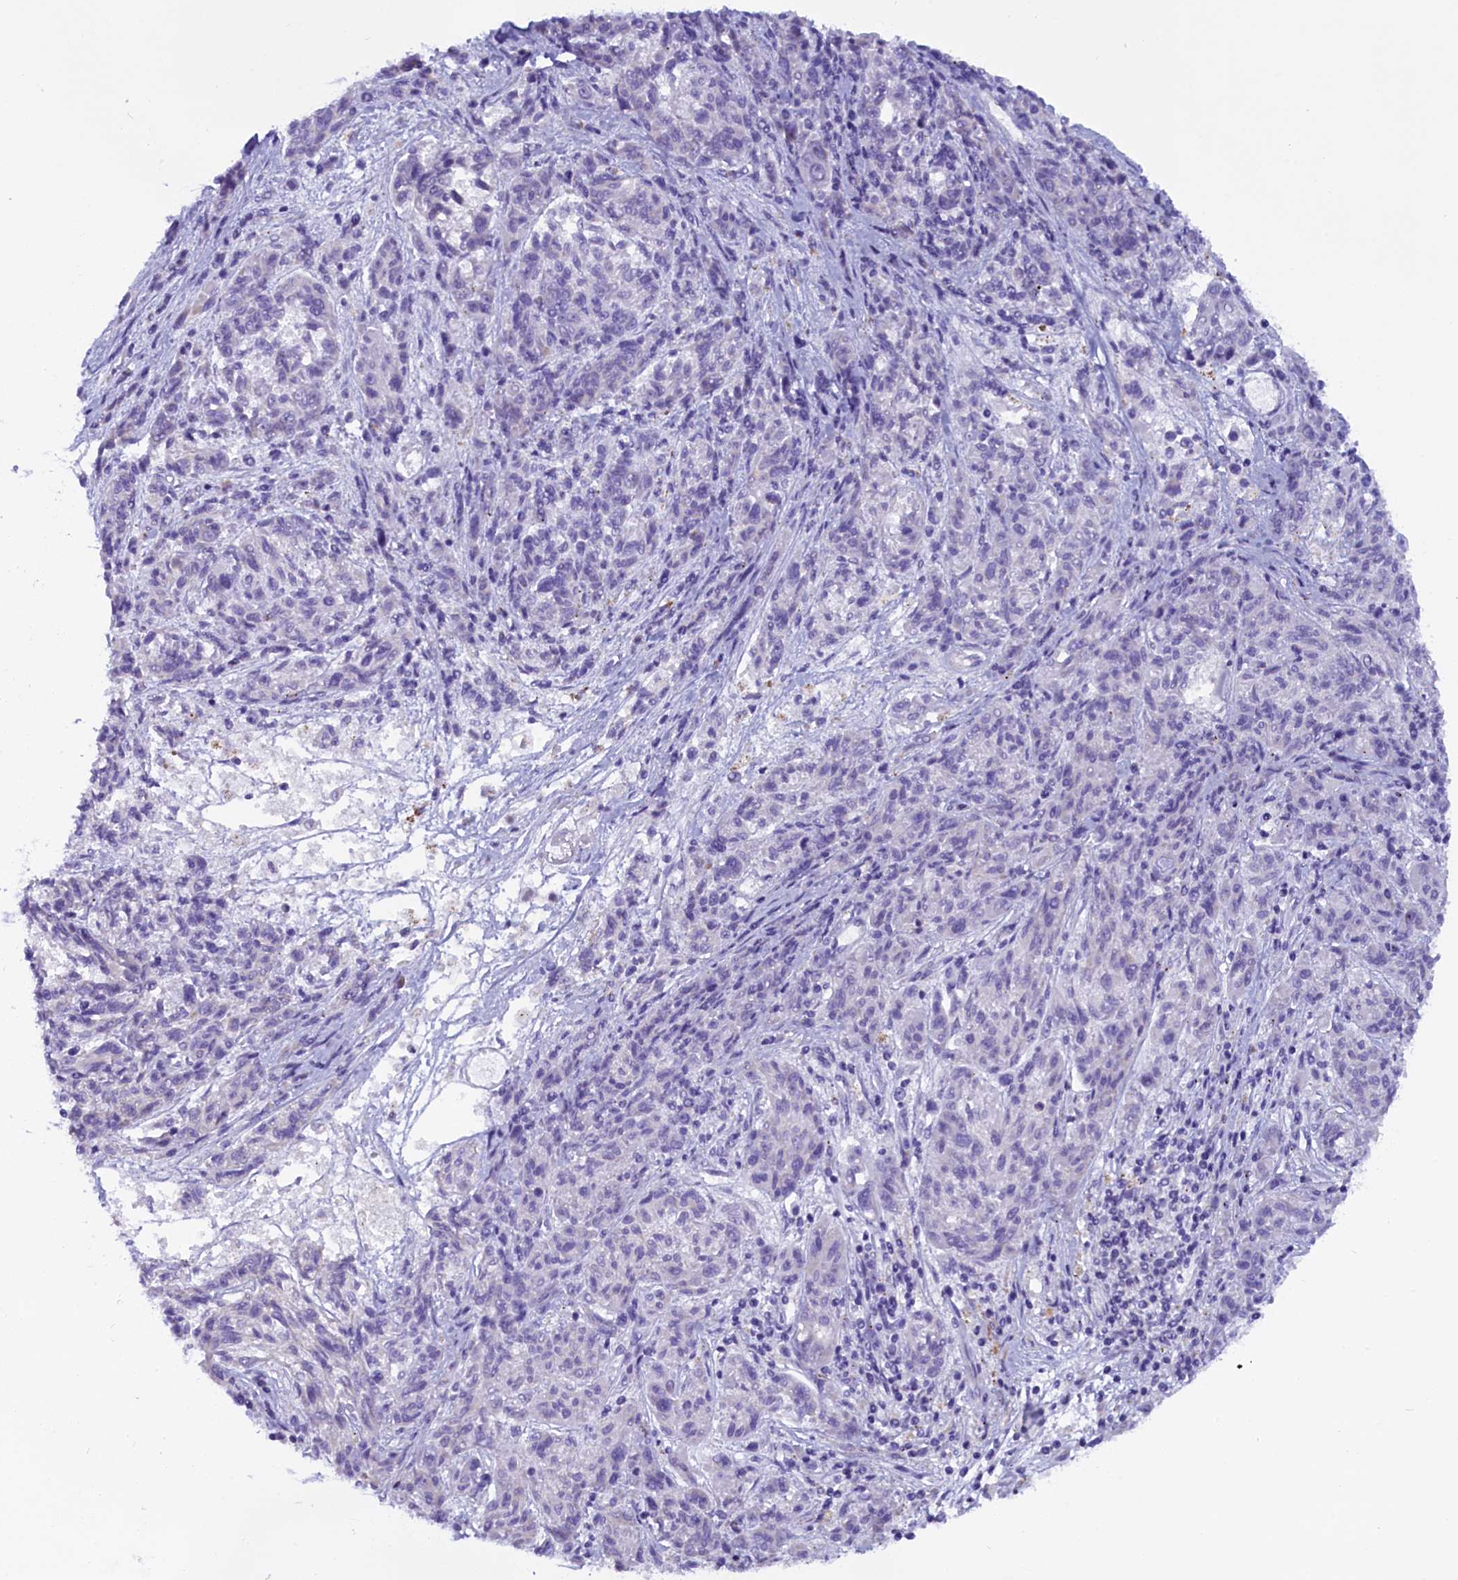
{"staining": {"intensity": "negative", "quantity": "none", "location": "none"}, "tissue": "melanoma", "cell_type": "Tumor cells", "image_type": "cancer", "snomed": [{"axis": "morphology", "description": "Malignant melanoma, NOS"}, {"axis": "topography", "description": "Skin"}], "caption": "Immunohistochemical staining of malignant melanoma reveals no significant staining in tumor cells.", "gene": "RTTN", "patient": {"sex": "male", "age": 53}}